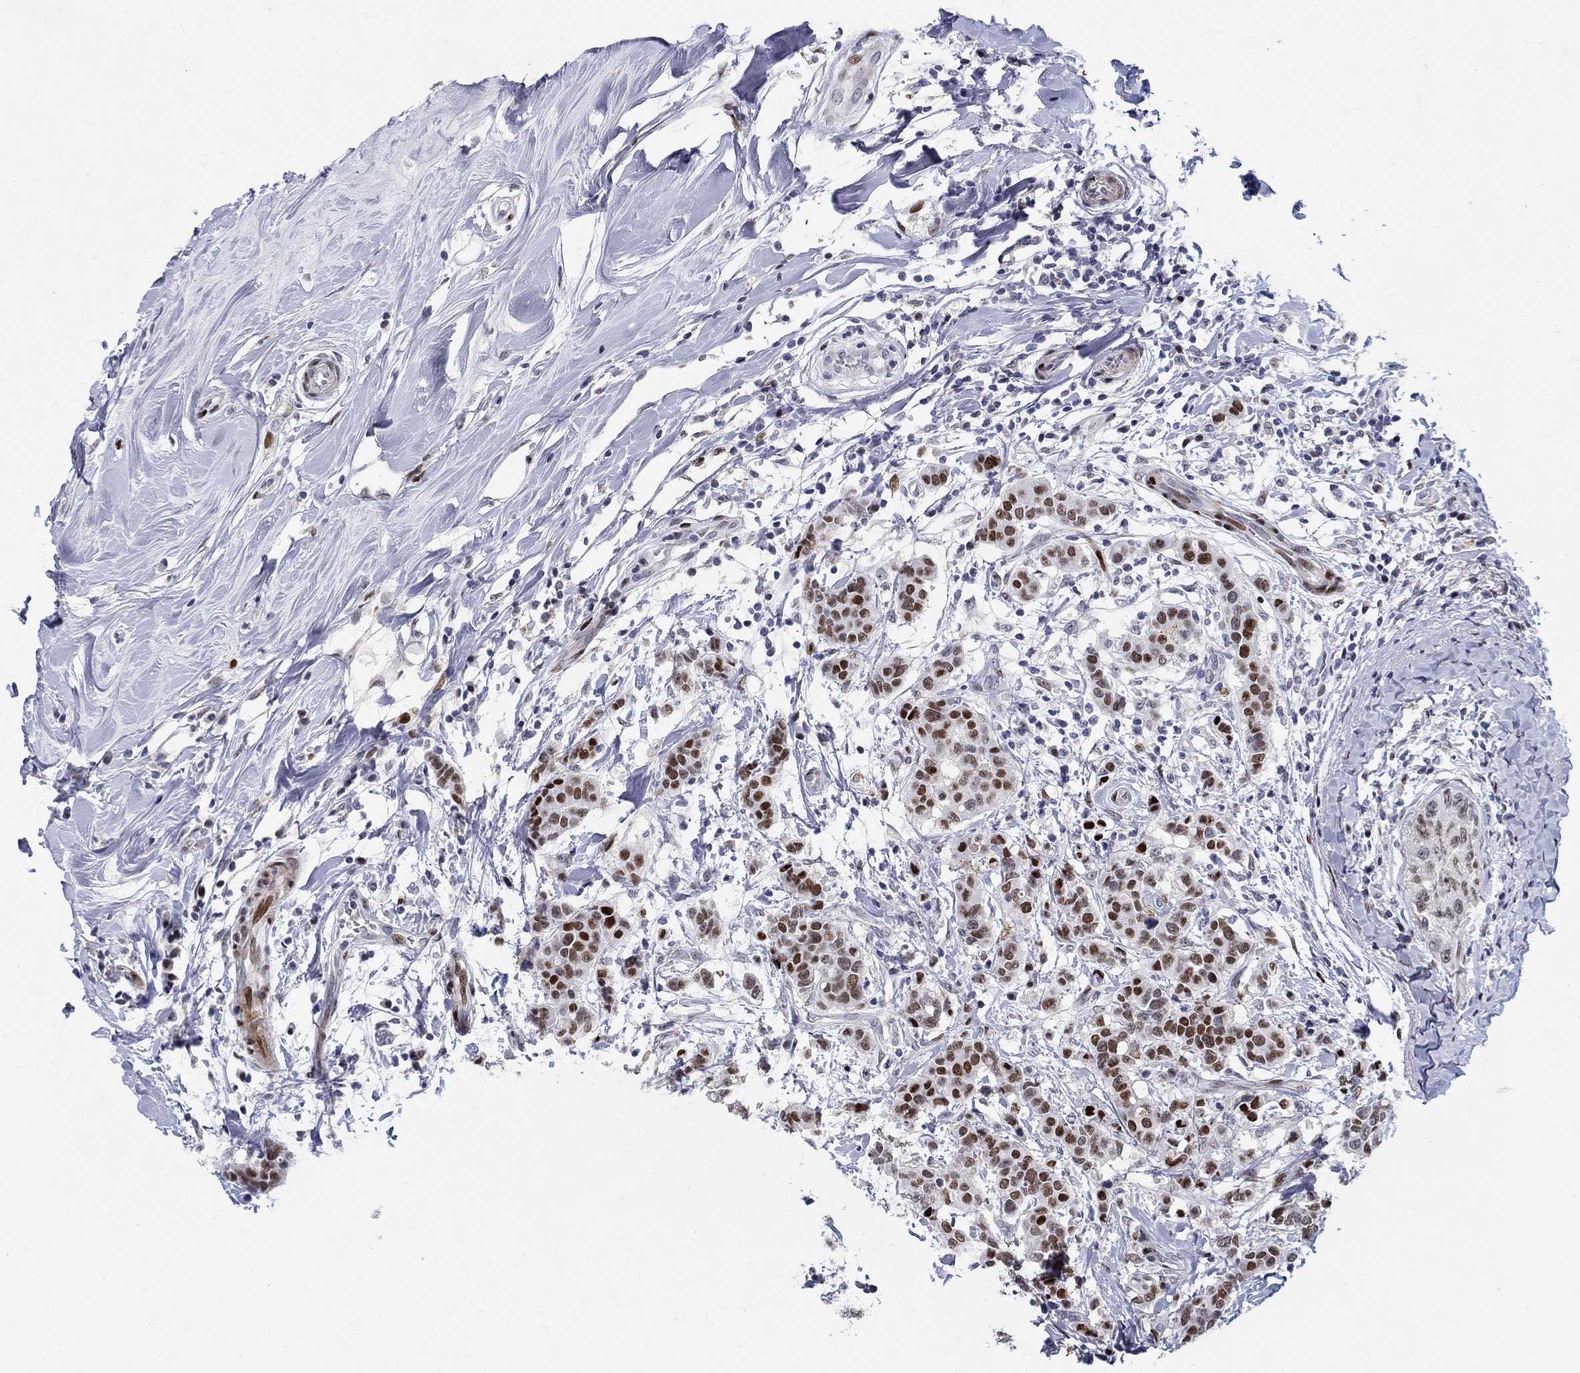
{"staining": {"intensity": "strong", "quantity": "25%-75%", "location": "nuclear"}, "tissue": "breast cancer", "cell_type": "Tumor cells", "image_type": "cancer", "snomed": [{"axis": "morphology", "description": "Duct carcinoma"}, {"axis": "topography", "description": "Breast"}], "caption": "The image displays staining of breast cancer (invasive ductal carcinoma), revealing strong nuclear protein staining (brown color) within tumor cells.", "gene": "RAPGEF5", "patient": {"sex": "female", "age": 27}}